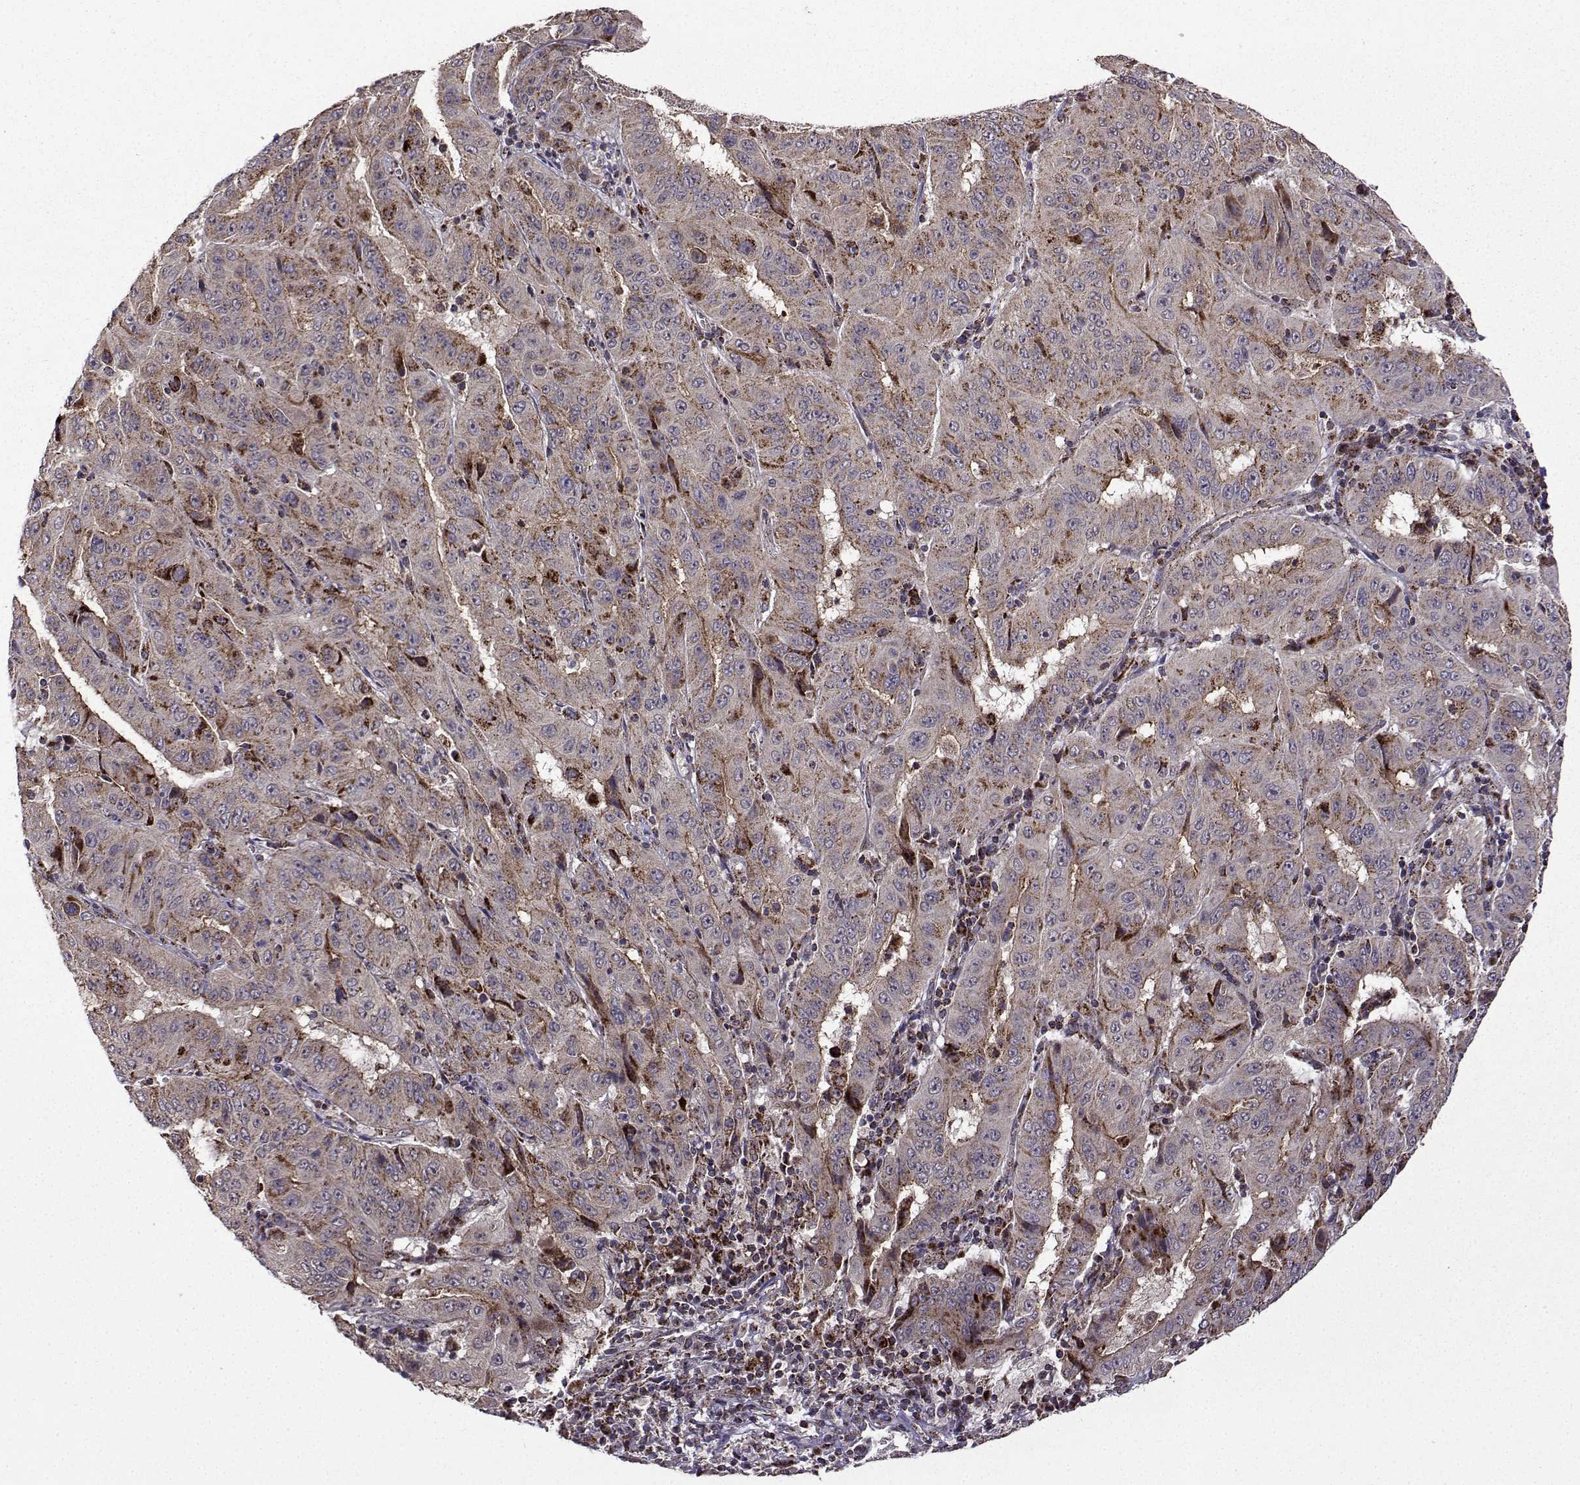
{"staining": {"intensity": "strong", "quantity": "<25%", "location": "cytoplasmic/membranous"}, "tissue": "pancreatic cancer", "cell_type": "Tumor cells", "image_type": "cancer", "snomed": [{"axis": "morphology", "description": "Adenocarcinoma, NOS"}, {"axis": "topography", "description": "Pancreas"}], "caption": "A brown stain labels strong cytoplasmic/membranous expression of a protein in adenocarcinoma (pancreatic) tumor cells.", "gene": "TAB2", "patient": {"sex": "male", "age": 63}}